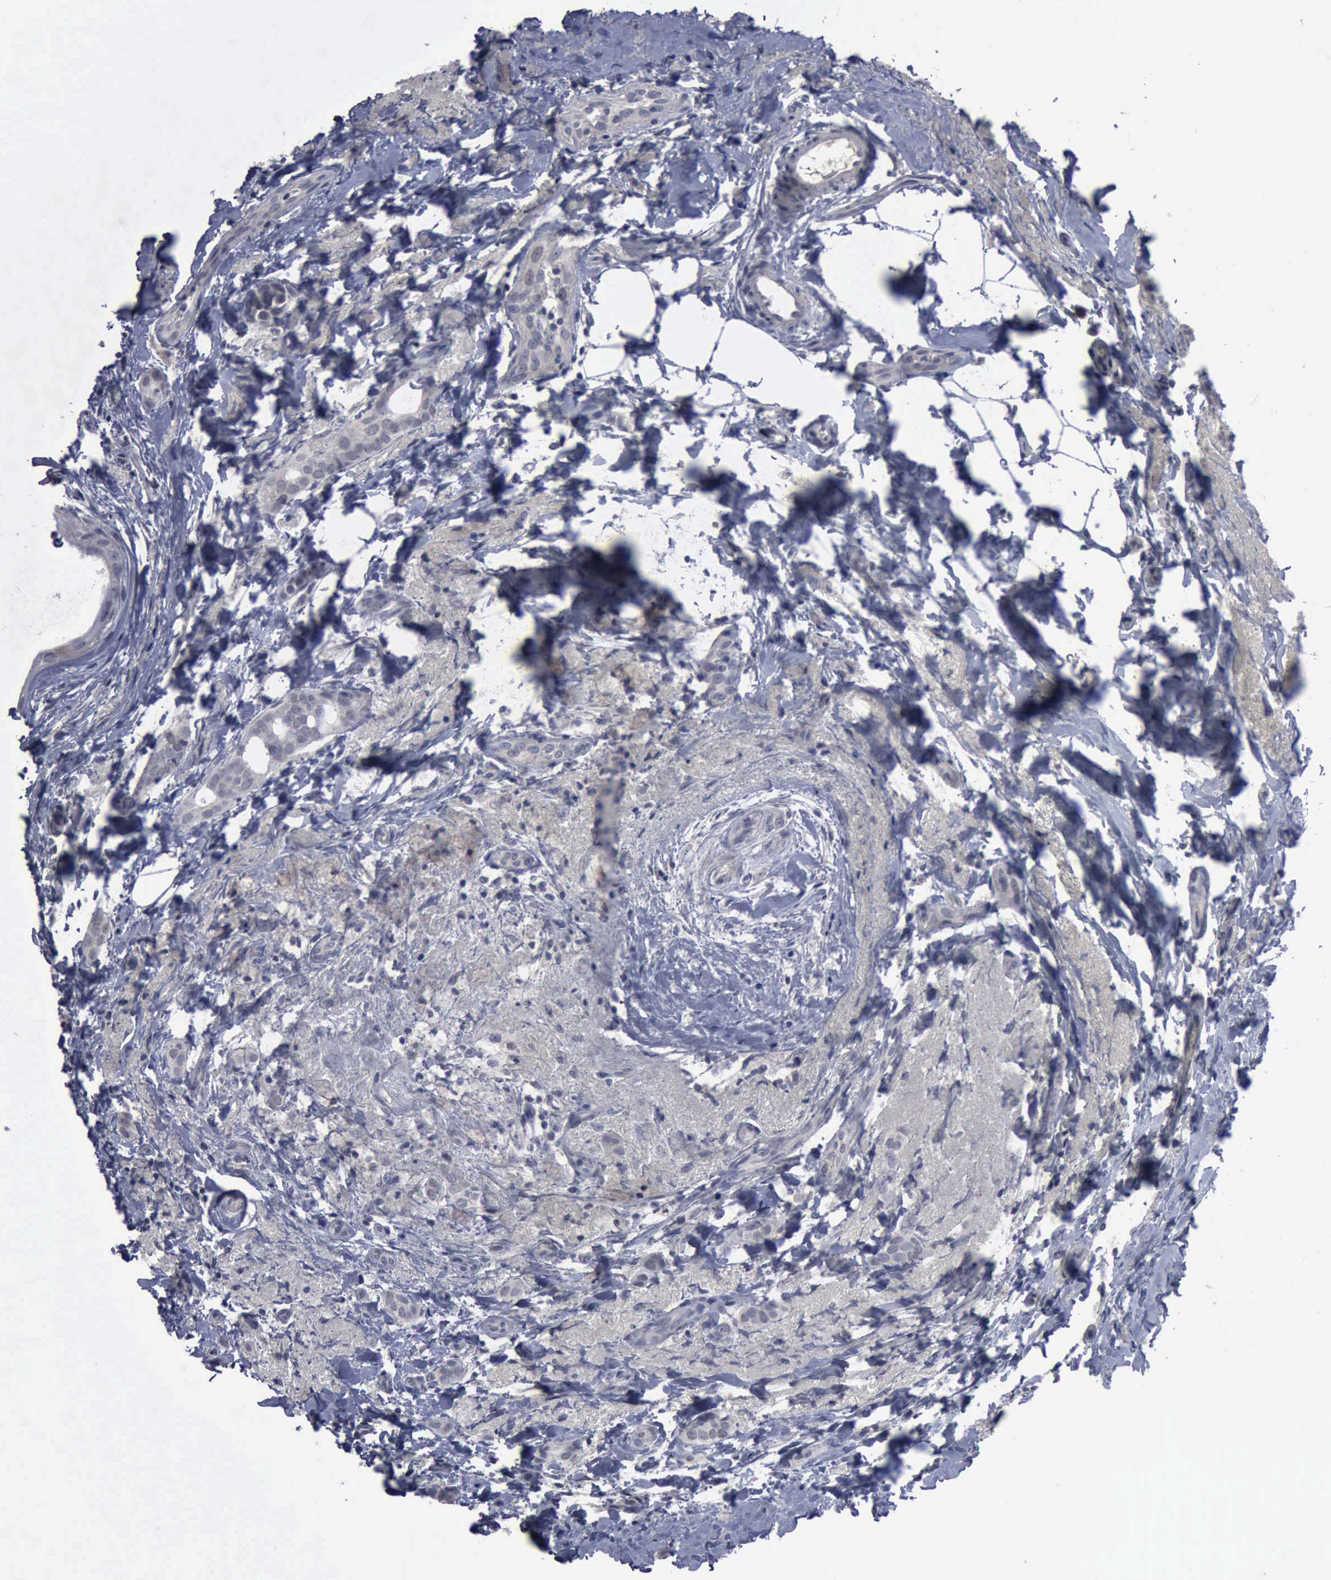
{"staining": {"intensity": "negative", "quantity": "none", "location": "none"}, "tissue": "breast cancer", "cell_type": "Tumor cells", "image_type": "cancer", "snomed": [{"axis": "morphology", "description": "Duct carcinoma"}, {"axis": "topography", "description": "Breast"}], "caption": "High magnification brightfield microscopy of breast invasive ductal carcinoma stained with DAB (brown) and counterstained with hematoxylin (blue): tumor cells show no significant staining. (DAB immunohistochemistry (IHC) with hematoxylin counter stain).", "gene": "MYO18B", "patient": {"sex": "female", "age": 54}}